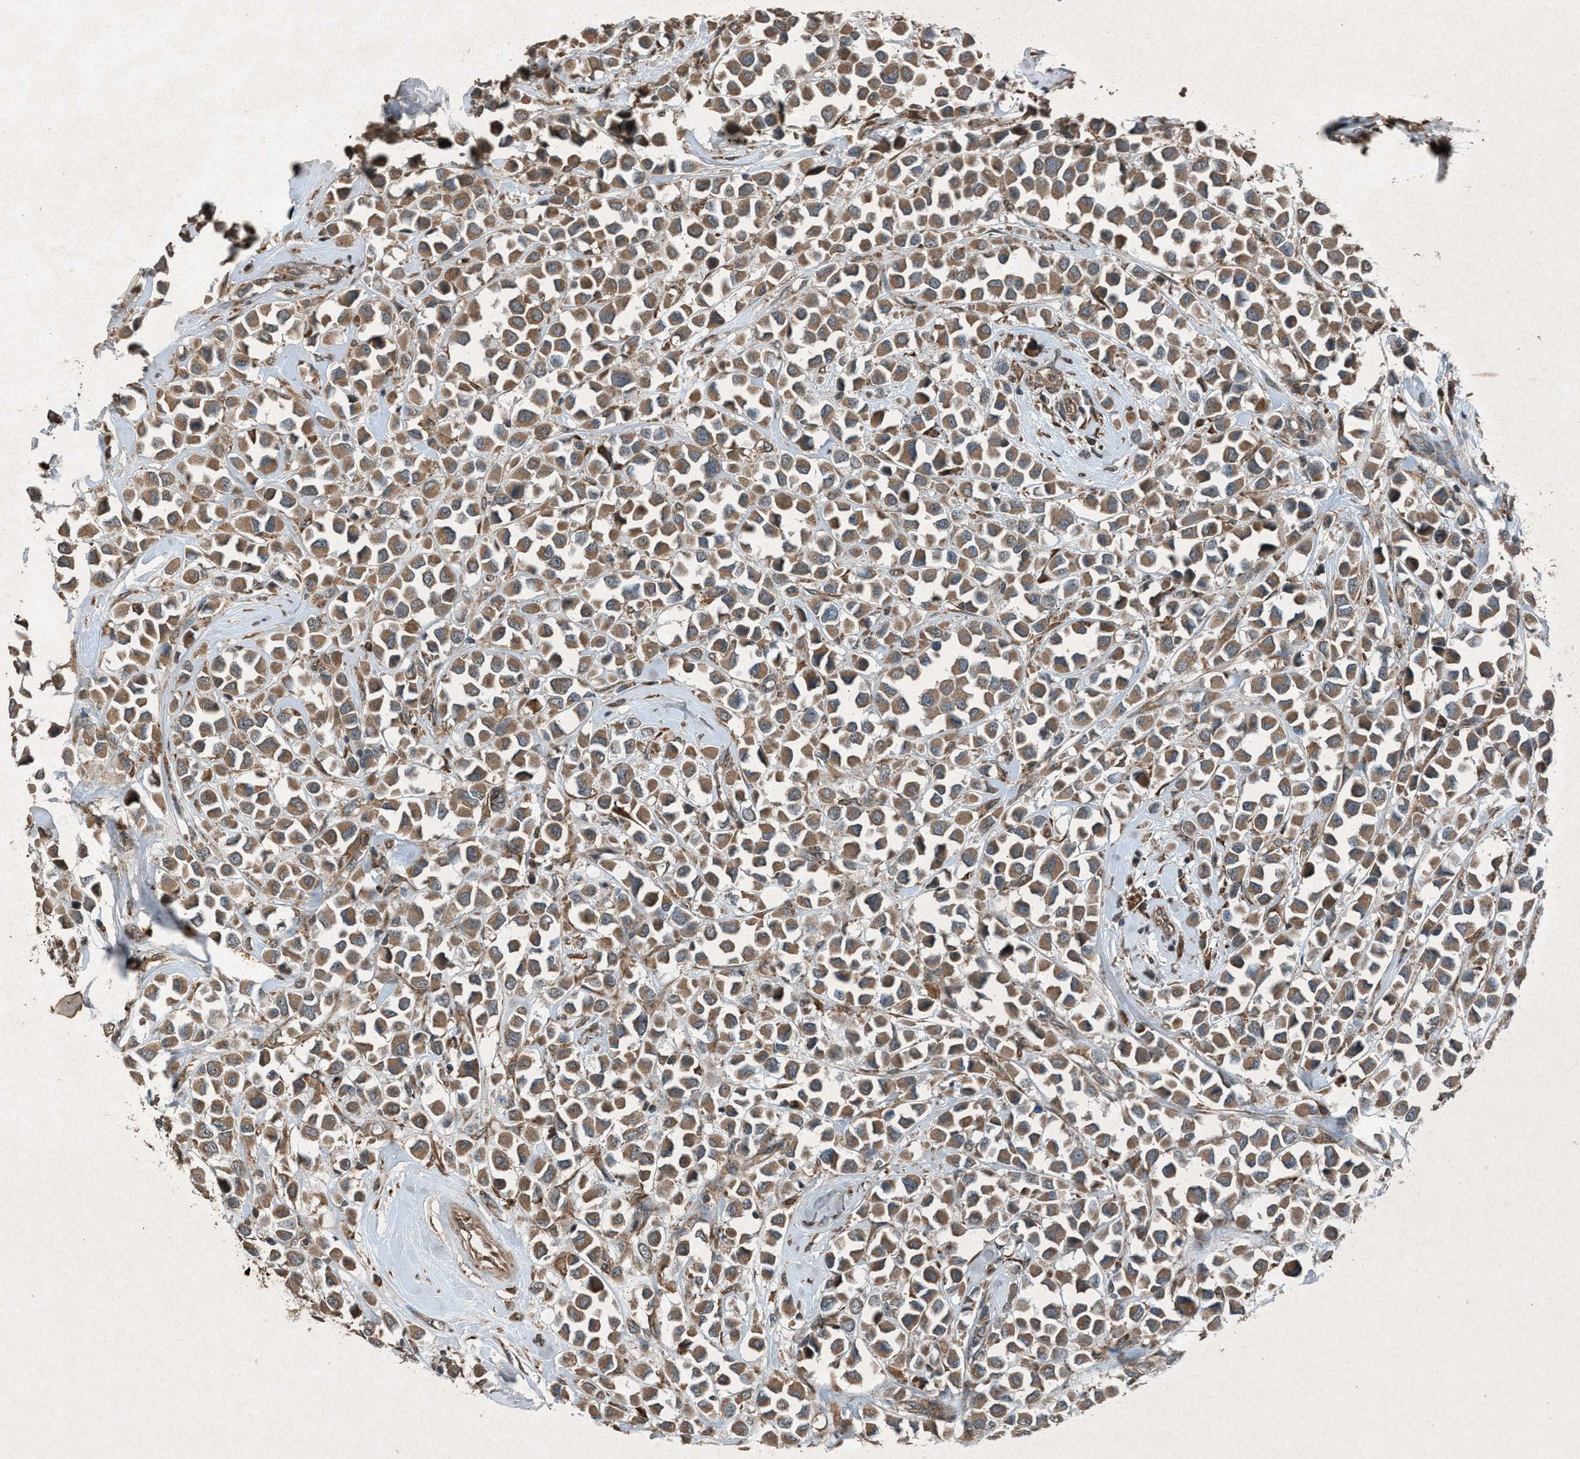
{"staining": {"intensity": "moderate", "quantity": ">75%", "location": "cytoplasmic/membranous"}, "tissue": "breast cancer", "cell_type": "Tumor cells", "image_type": "cancer", "snomed": [{"axis": "morphology", "description": "Duct carcinoma"}, {"axis": "topography", "description": "Breast"}], "caption": "Infiltrating ductal carcinoma (breast) stained with immunohistochemistry (IHC) reveals moderate cytoplasmic/membranous positivity in about >75% of tumor cells.", "gene": "CALR", "patient": {"sex": "female", "age": 61}}